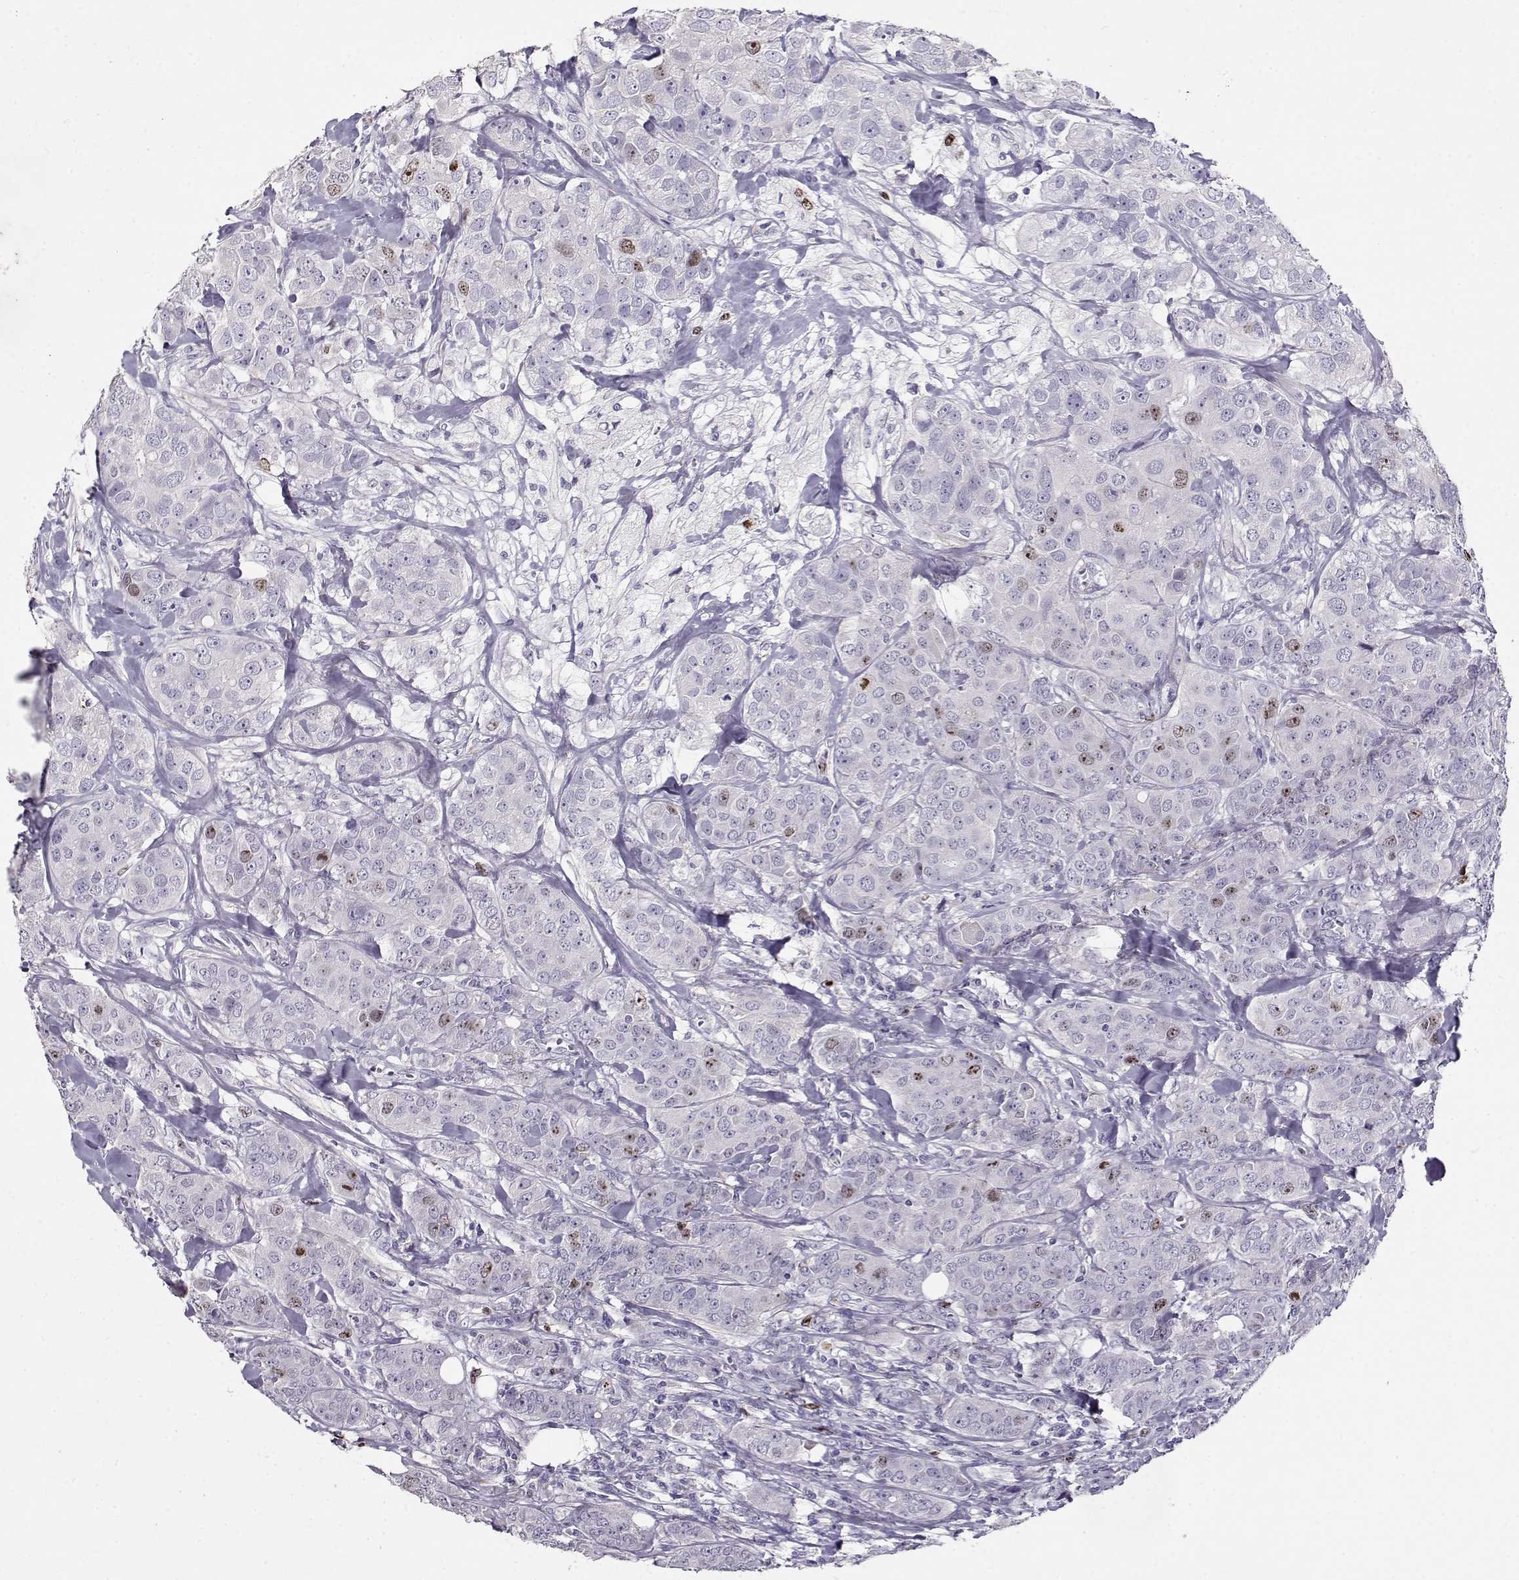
{"staining": {"intensity": "moderate", "quantity": "<25%", "location": "nuclear"}, "tissue": "breast cancer", "cell_type": "Tumor cells", "image_type": "cancer", "snomed": [{"axis": "morphology", "description": "Duct carcinoma"}, {"axis": "topography", "description": "Breast"}], "caption": "Brown immunohistochemical staining in human breast cancer reveals moderate nuclear positivity in approximately <25% of tumor cells.", "gene": "NPW", "patient": {"sex": "female", "age": 43}}